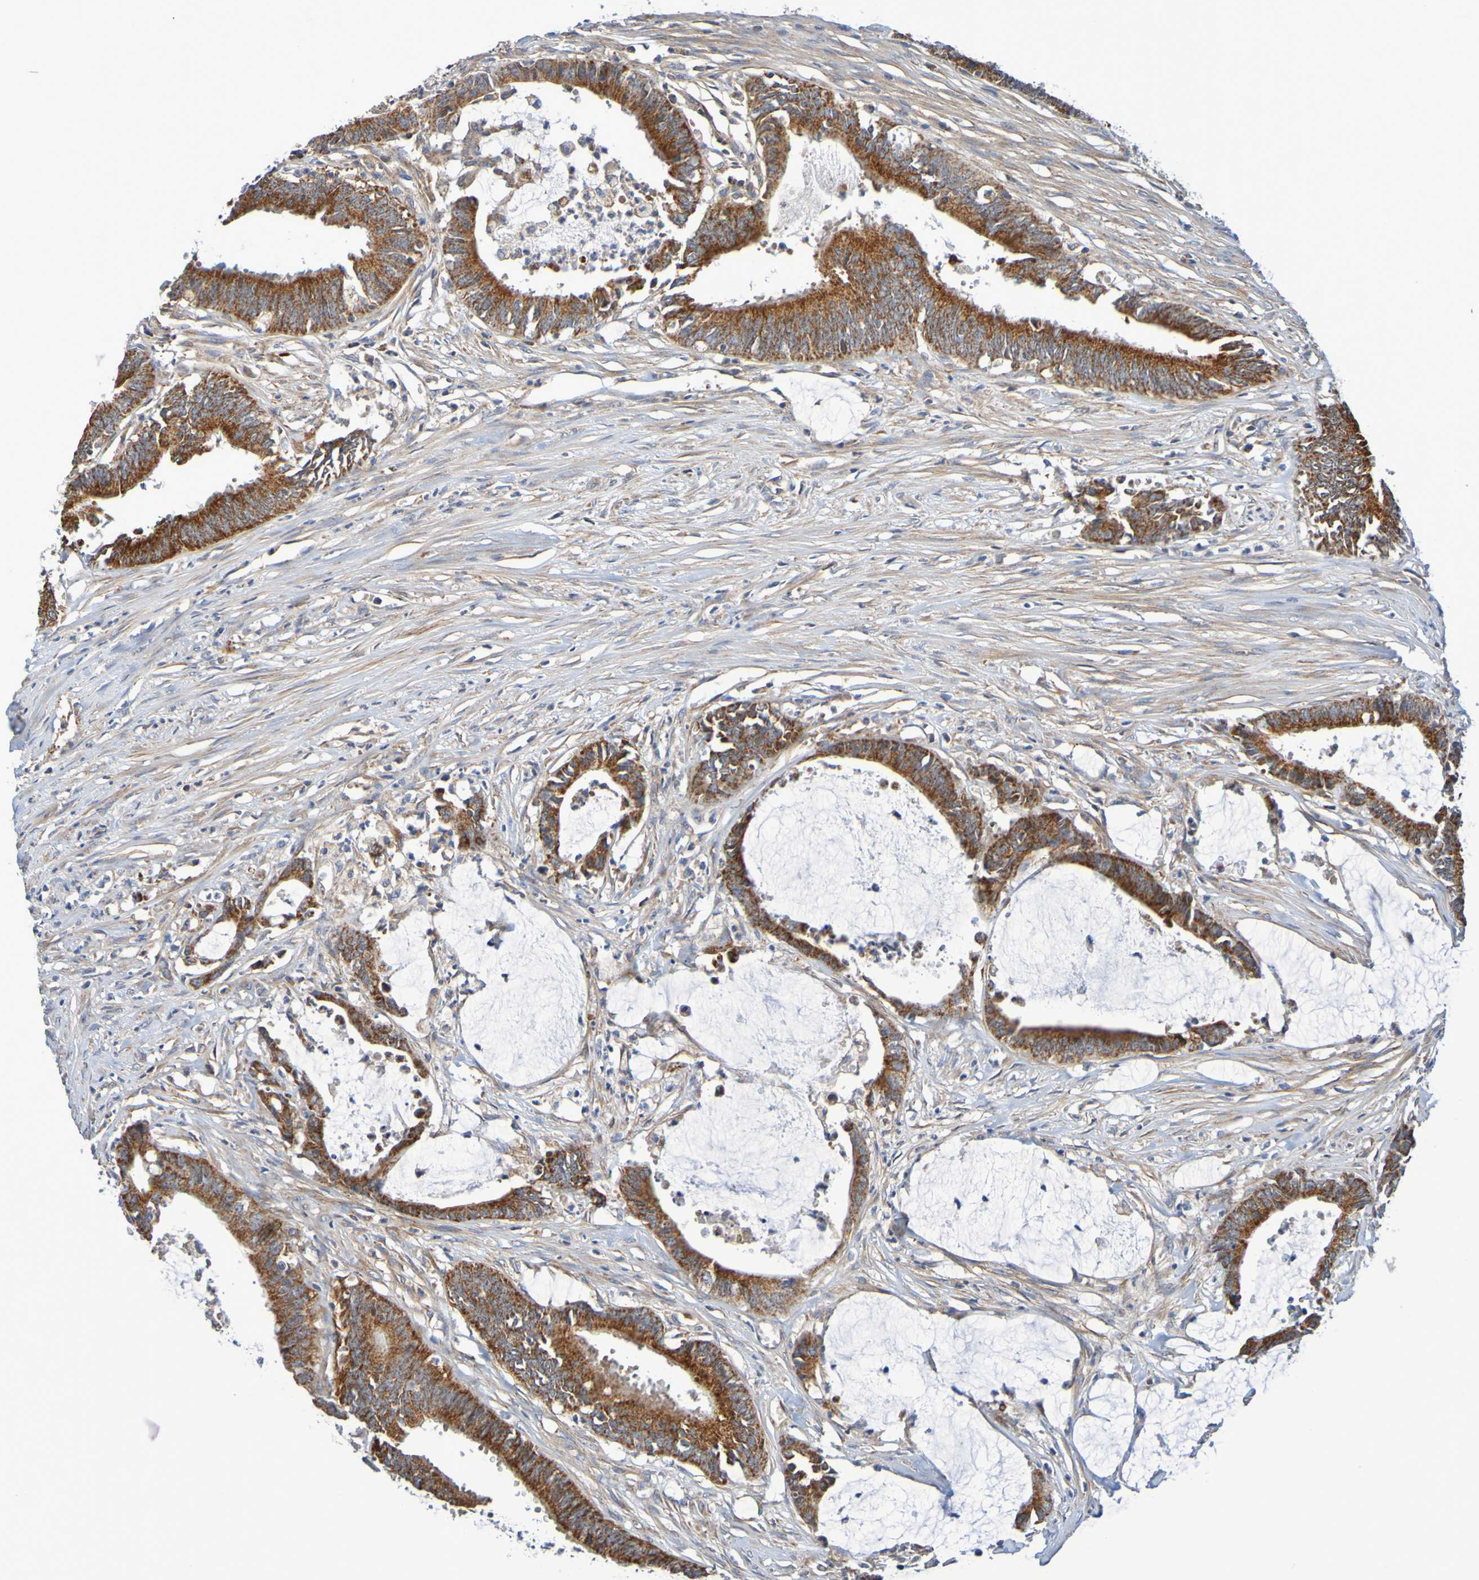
{"staining": {"intensity": "strong", "quantity": ">75%", "location": "cytoplasmic/membranous"}, "tissue": "colorectal cancer", "cell_type": "Tumor cells", "image_type": "cancer", "snomed": [{"axis": "morphology", "description": "Adenocarcinoma, NOS"}, {"axis": "topography", "description": "Rectum"}], "caption": "Protein analysis of adenocarcinoma (colorectal) tissue exhibits strong cytoplasmic/membranous staining in approximately >75% of tumor cells. The staining was performed using DAB to visualize the protein expression in brown, while the nuclei were stained in blue with hematoxylin (Magnification: 20x).", "gene": "CCDC51", "patient": {"sex": "female", "age": 66}}